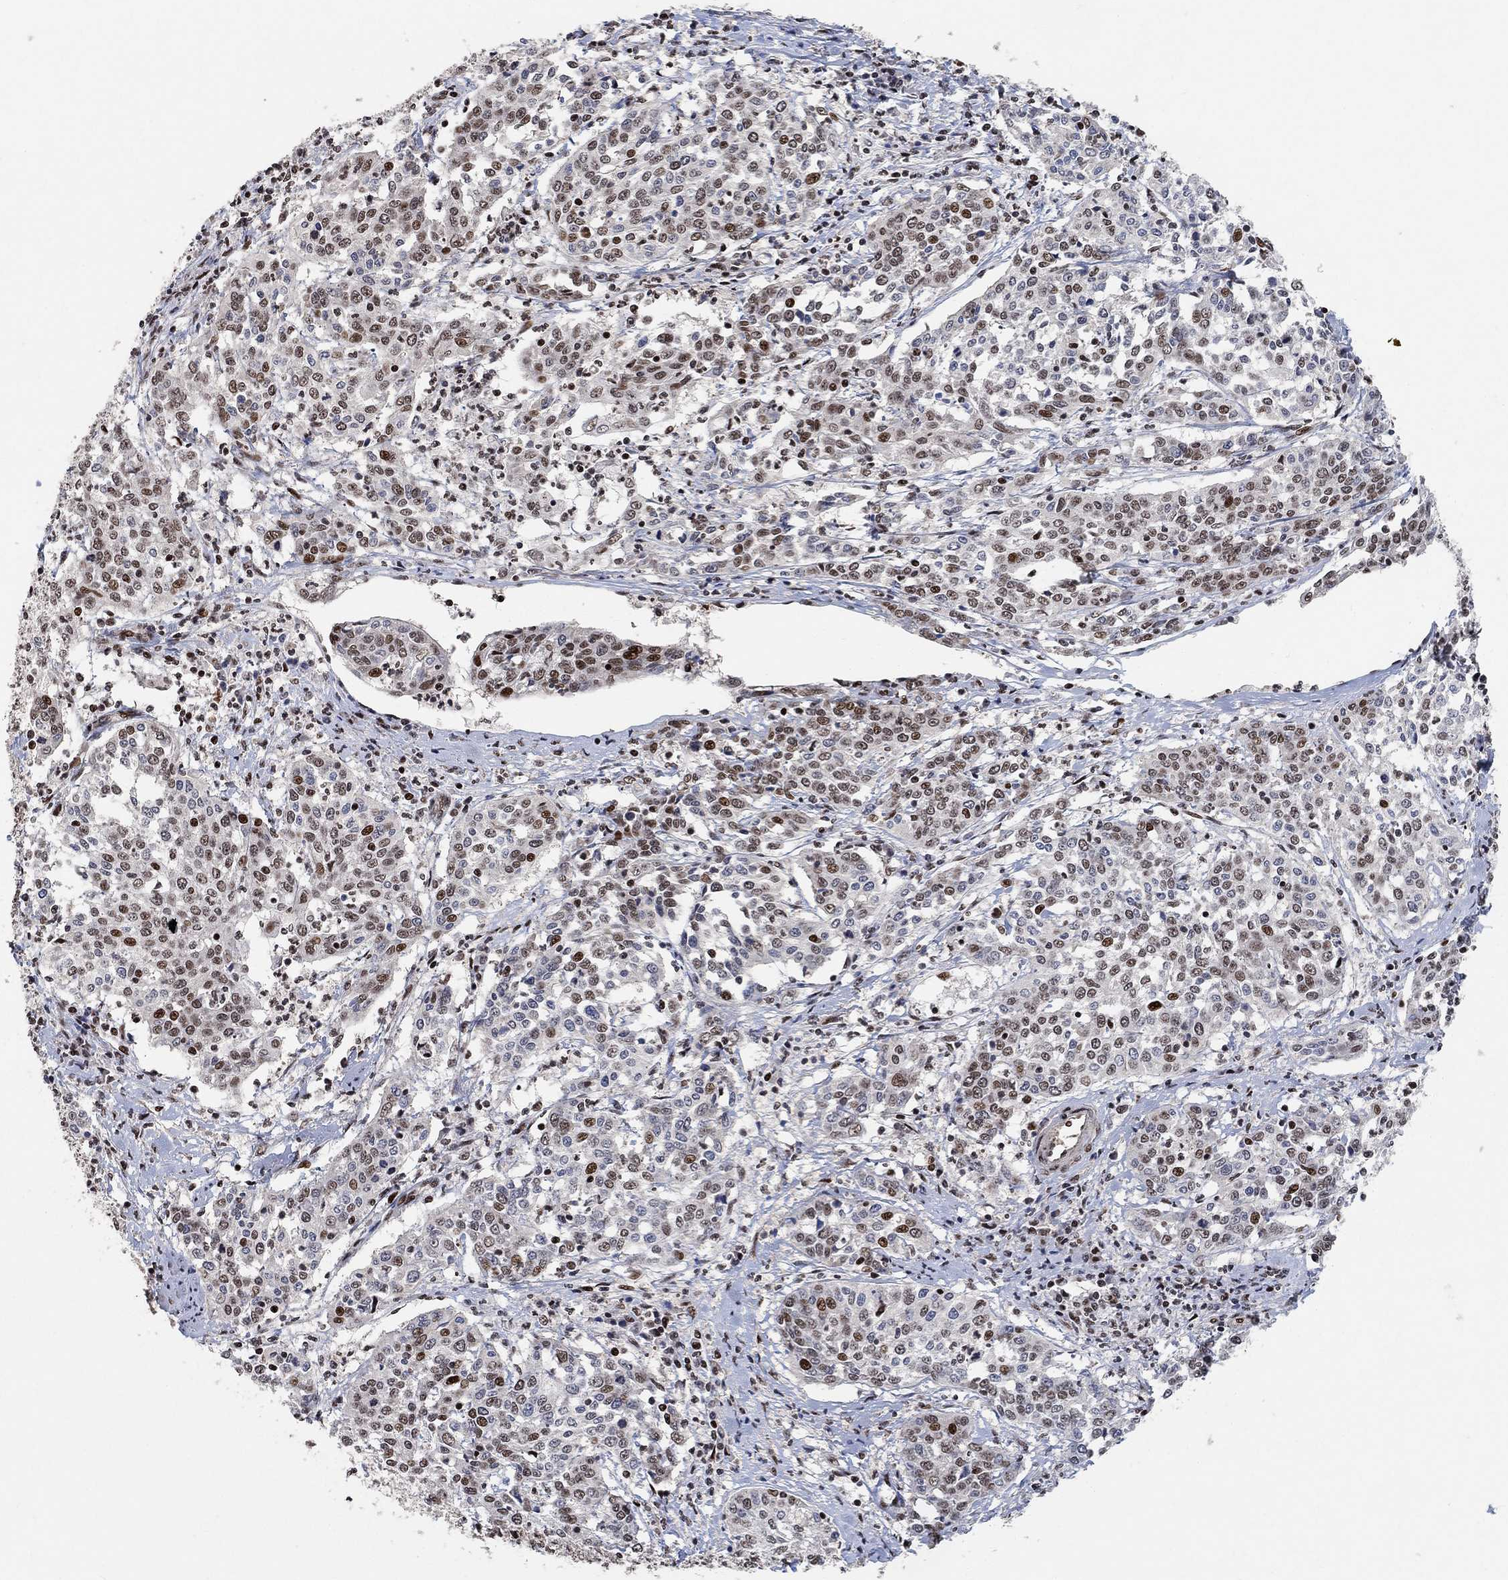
{"staining": {"intensity": "strong", "quantity": "<25%", "location": "cytoplasmic/membranous"}, "tissue": "cervical cancer", "cell_type": "Tumor cells", "image_type": "cancer", "snomed": [{"axis": "morphology", "description": "Squamous cell carcinoma, NOS"}, {"axis": "topography", "description": "Cervix"}], "caption": "Cervical cancer (squamous cell carcinoma) stained with a protein marker exhibits strong staining in tumor cells.", "gene": "E4F1", "patient": {"sex": "female", "age": 41}}